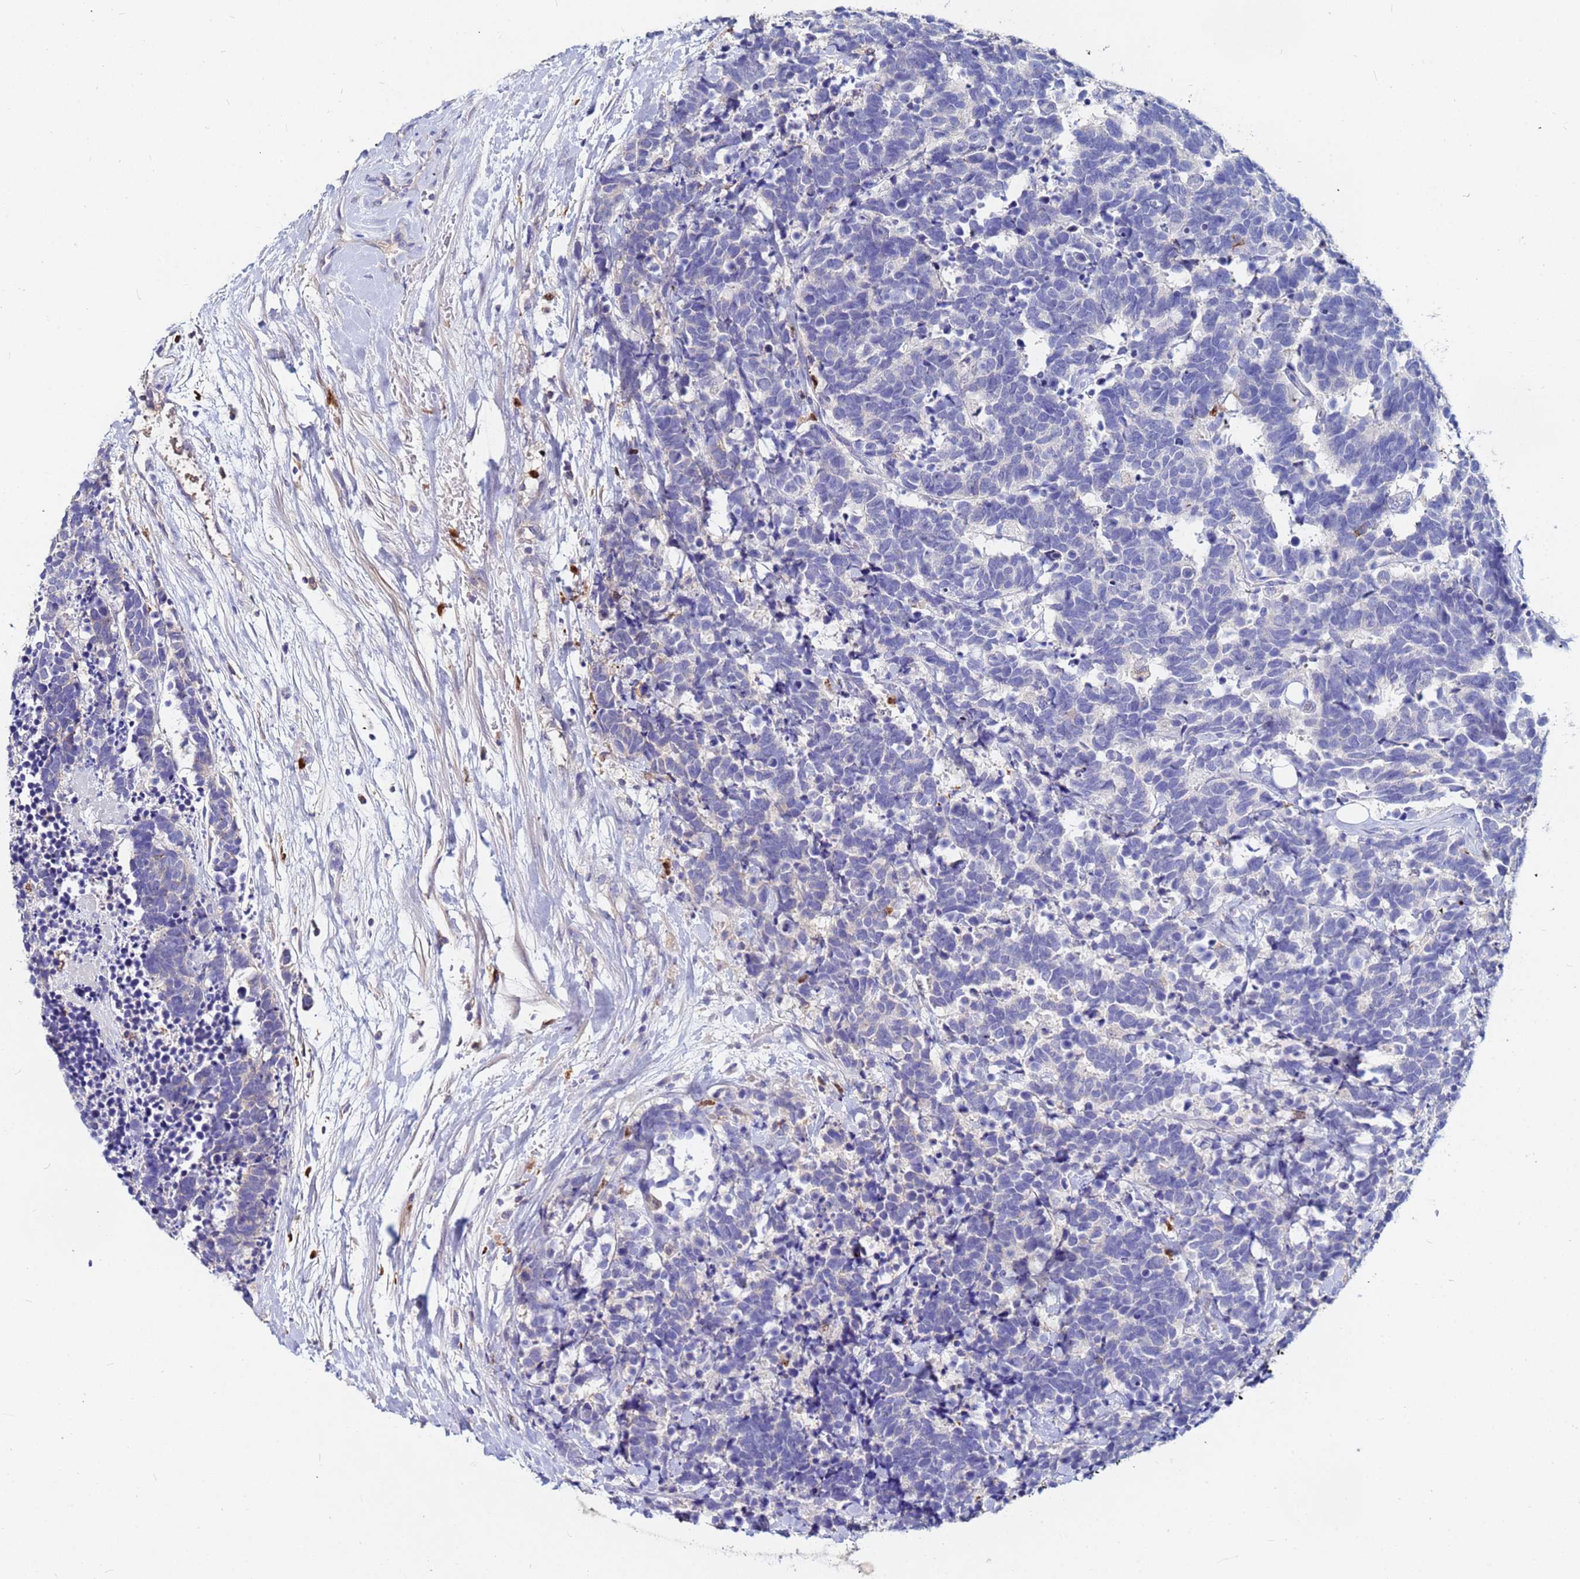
{"staining": {"intensity": "negative", "quantity": "none", "location": "none"}, "tissue": "carcinoid", "cell_type": "Tumor cells", "image_type": "cancer", "snomed": [{"axis": "morphology", "description": "Carcinoma, NOS"}, {"axis": "morphology", "description": "Carcinoid, malignant, NOS"}, {"axis": "topography", "description": "Prostate"}], "caption": "A high-resolution image shows IHC staining of carcinoid, which exhibits no significant positivity in tumor cells.", "gene": "TUBAL3", "patient": {"sex": "male", "age": 57}}